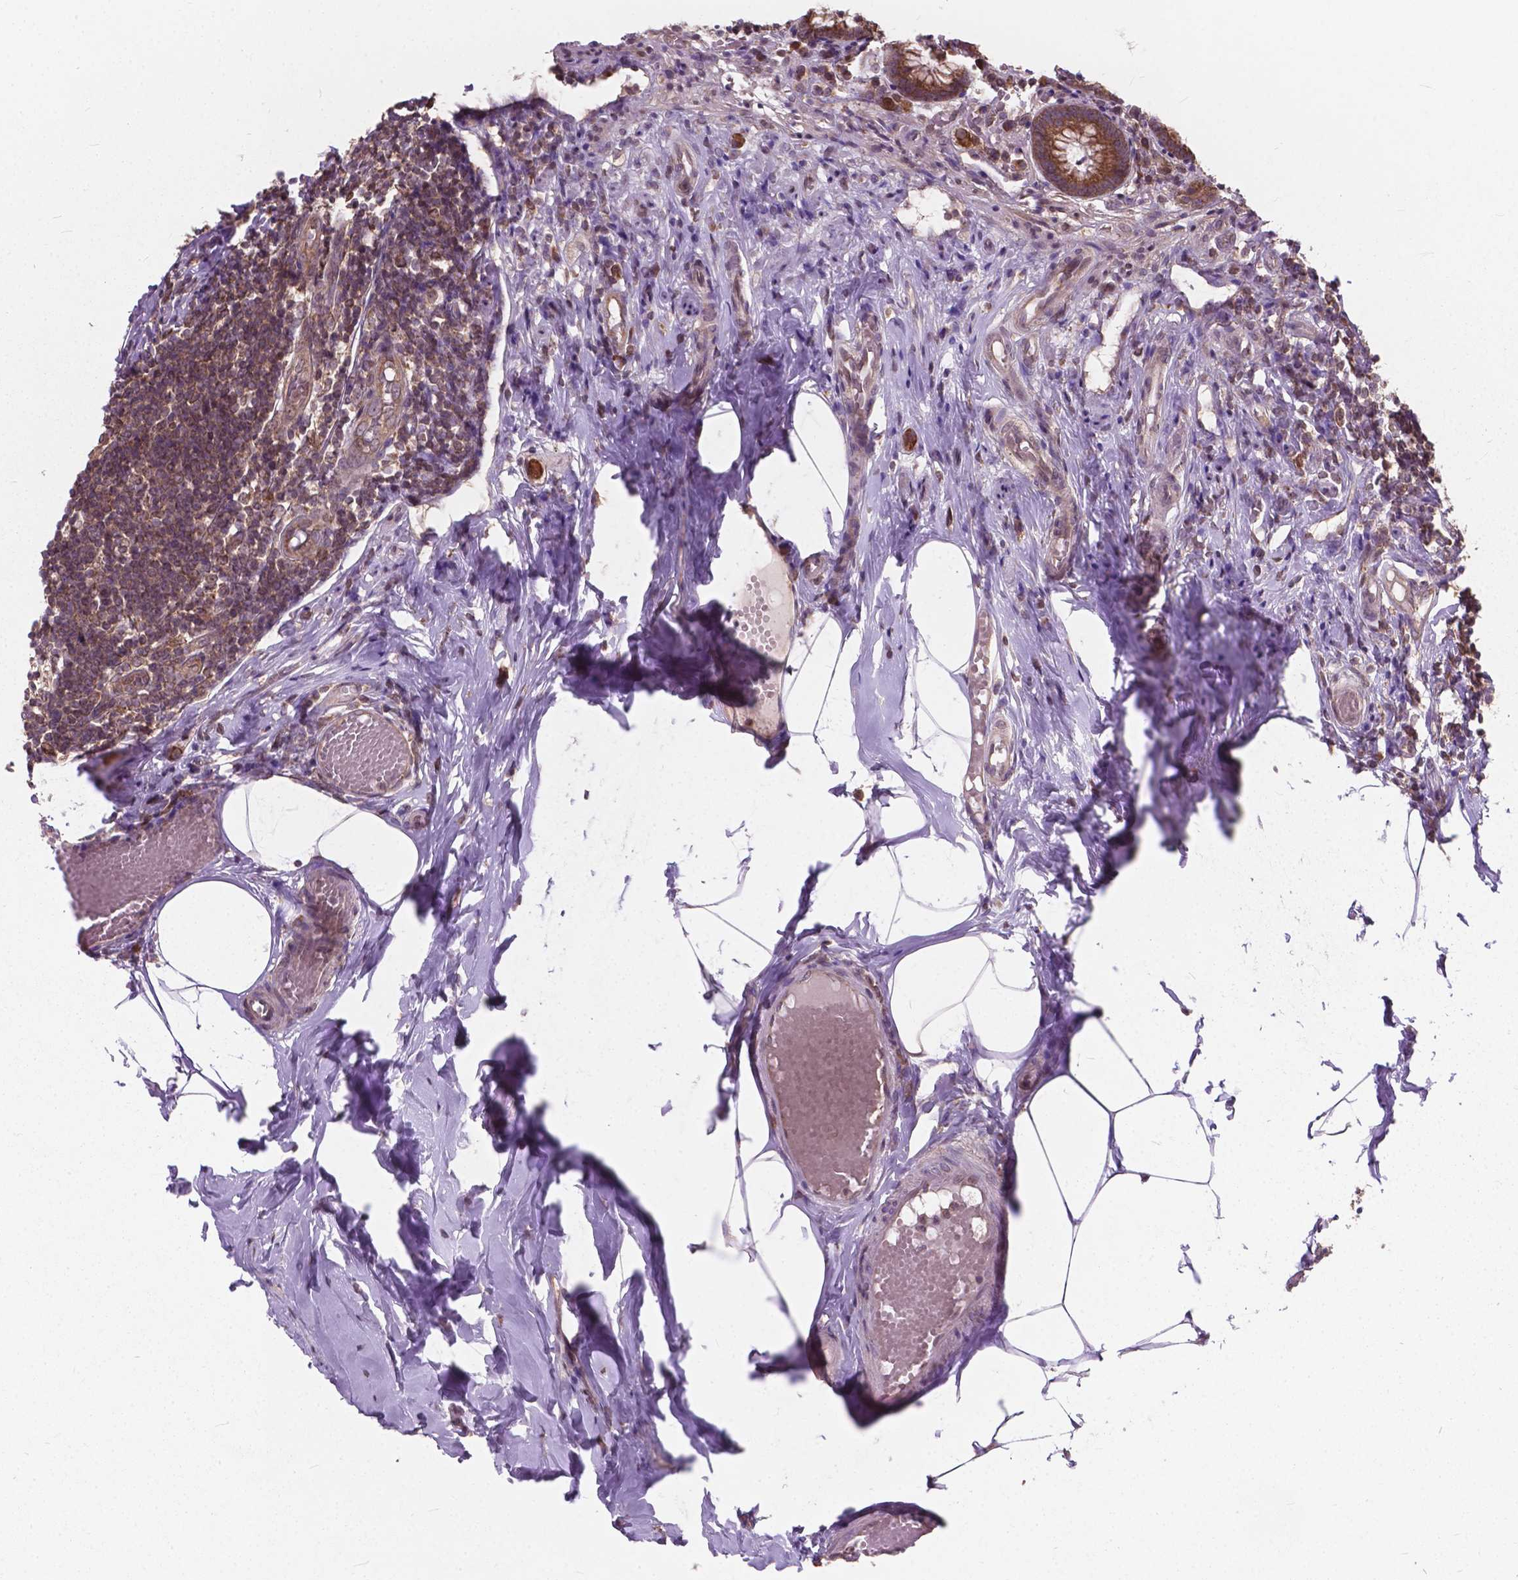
{"staining": {"intensity": "strong", "quantity": ">75%", "location": "cytoplasmic/membranous"}, "tissue": "appendix", "cell_type": "Glandular cells", "image_type": "normal", "snomed": [{"axis": "morphology", "description": "Normal tissue, NOS"}, {"axis": "topography", "description": "Appendix"}], "caption": "A high amount of strong cytoplasmic/membranous positivity is appreciated in about >75% of glandular cells in unremarkable appendix. Using DAB (brown) and hematoxylin (blue) stains, captured at high magnification using brightfield microscopy.", "gene": "MRPL33", "patient": {"sex": "female", "age": 32}}